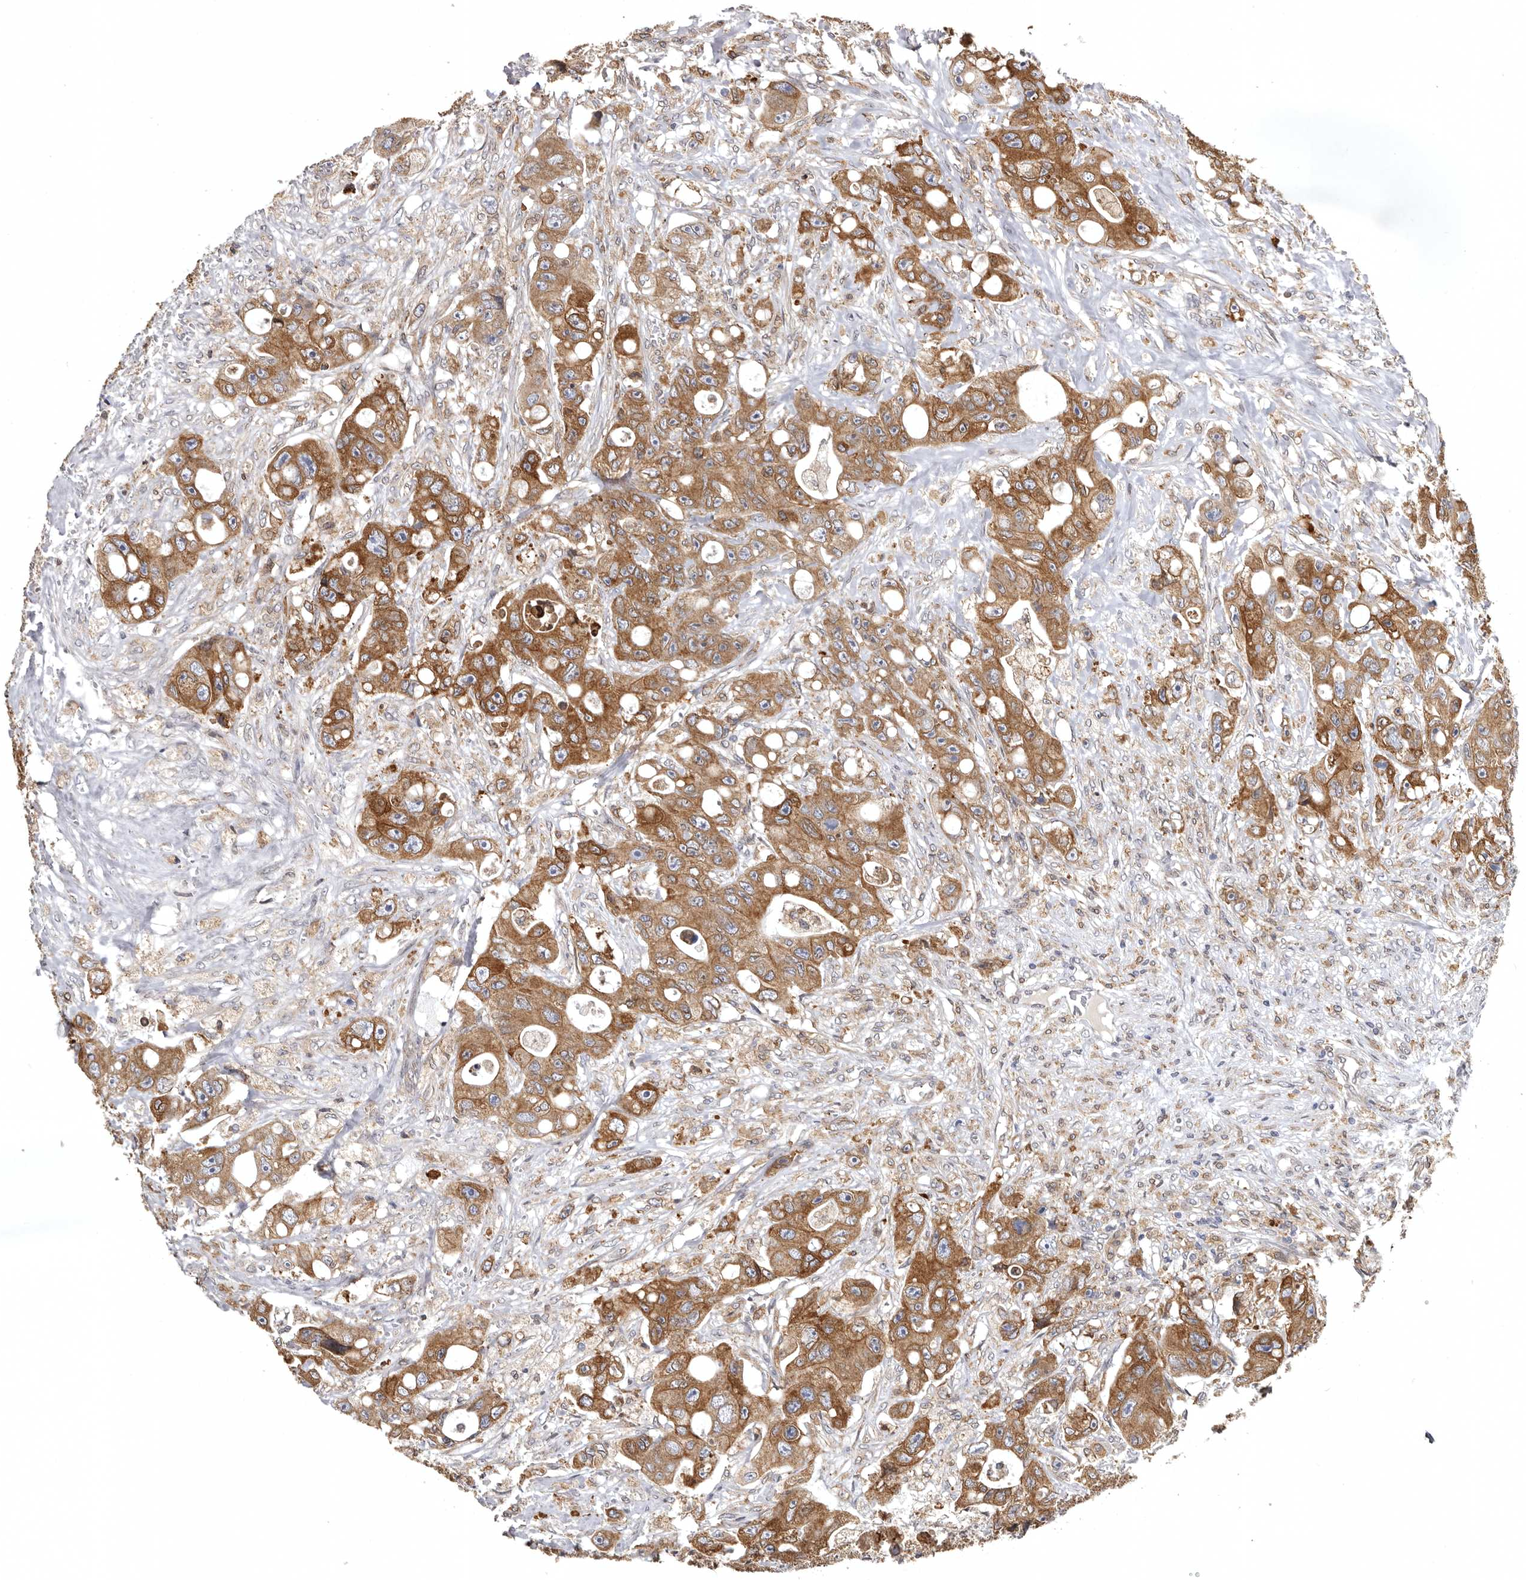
{"staining": {"intensity": "moderate", "quantity": ">75%", "location": "cytoplasmic/membranous"}, "tissue": "colorectal cancer", "cell_type": "Tumor cells", "image_type": "cancer", "snomed": [{"axis": "morphology", "description": "Adenocarcinoma, NOS"}, {"axis": "topography", "description": "Colon"}], "caption": "Human colorectal cancer stained with a brown dye shows moderate cytoplasmic/membranous positive positivity in about >75% of tumor cells.", "gene": "INKA2", "patient": {"sex": "female", "age": 46}}